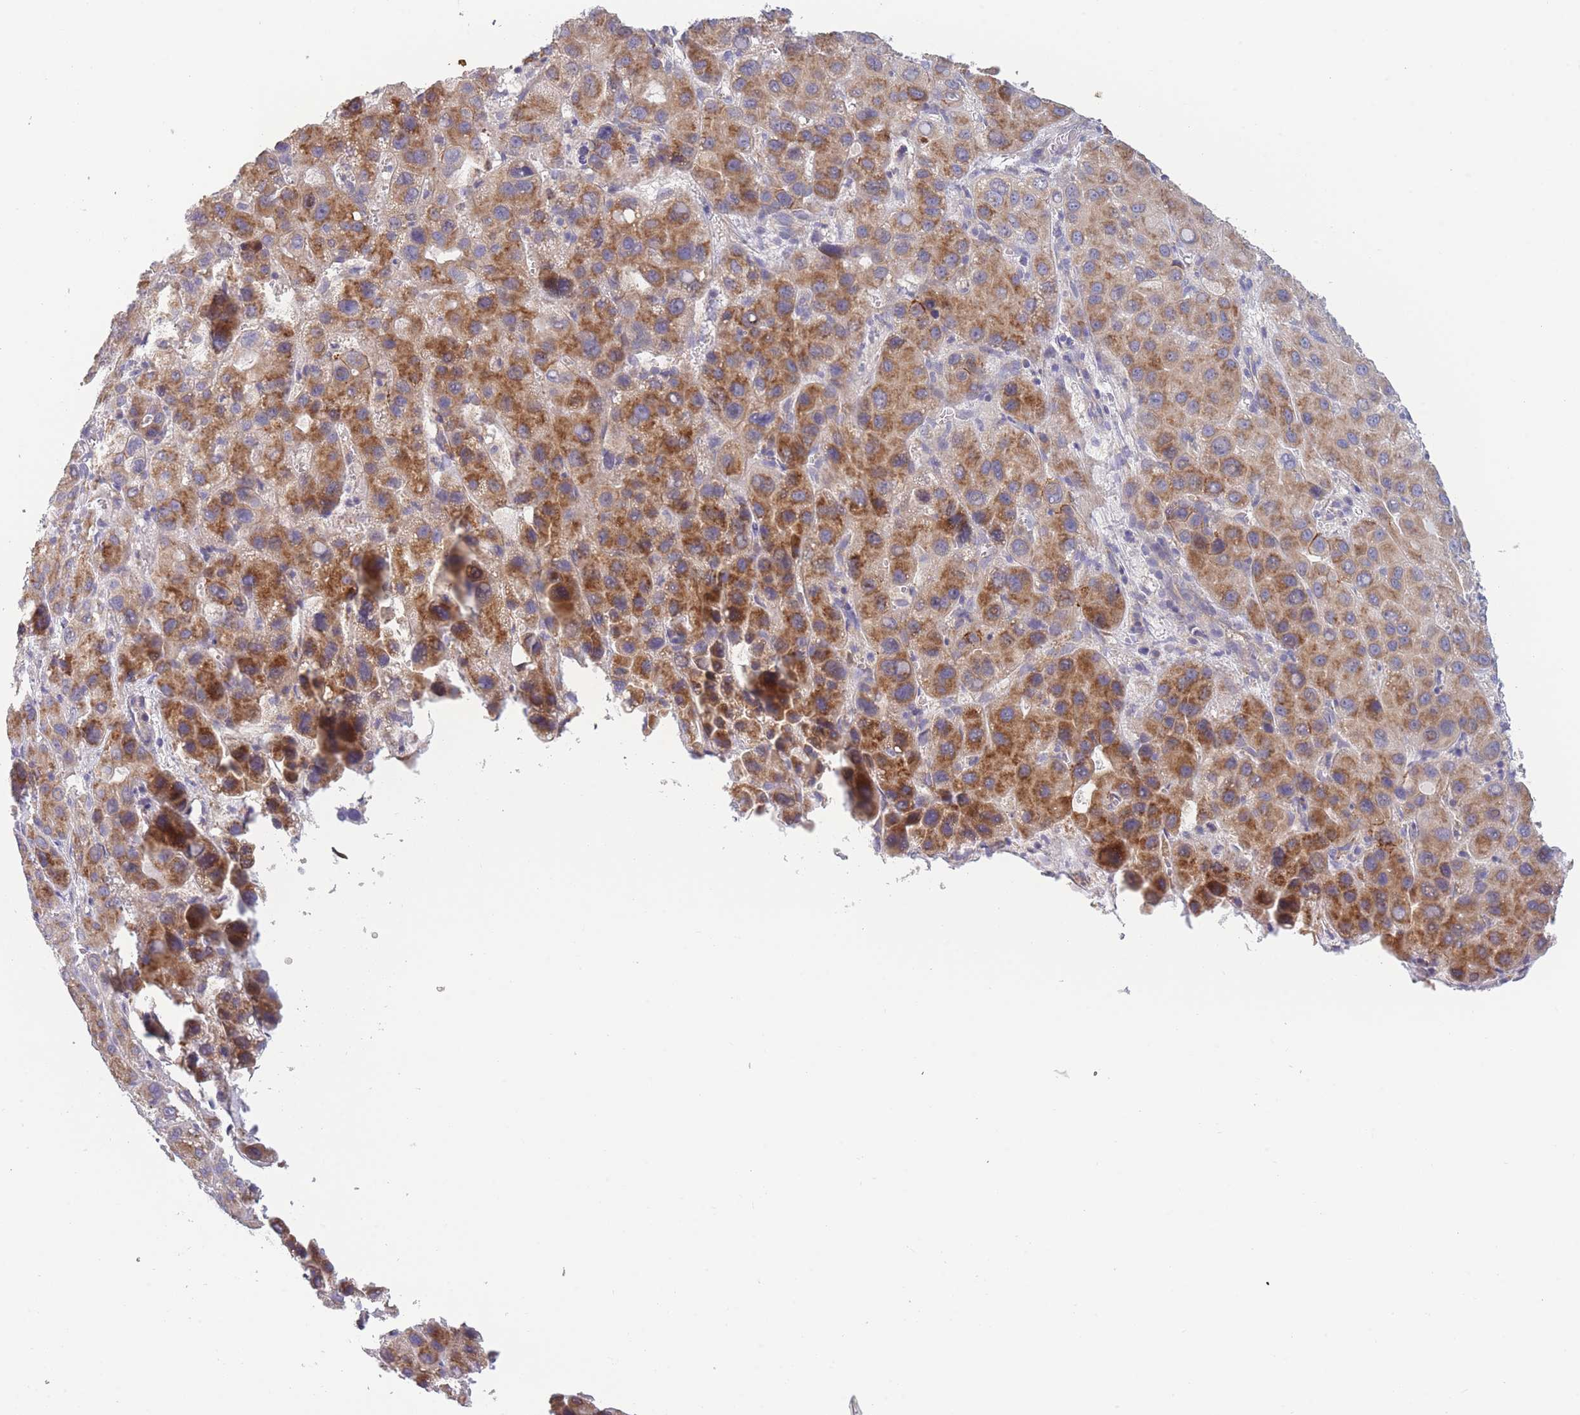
{"staining": {"intensity": "moderate", "quantity": ">75%", "location": "cytoplasmic/membranous"}, "tissue": "liver cancer", "cell_type": "Tumor cells", "image_type": "cancer", "snomed": [{"axis": "morphology", "description": "Carcinoma, Hepatocellular, NOS"}, {"axis": "topography", "description": "Liver"}], "caption": "The immunohistochemical stain labels moderate cytoplasmic/membranous expression in tumor cells of liver cancer (hepatocellular carcinoma) tissue.", "gene": "NDUFAF6", "patient": {"sex": "male", "age": 55}}